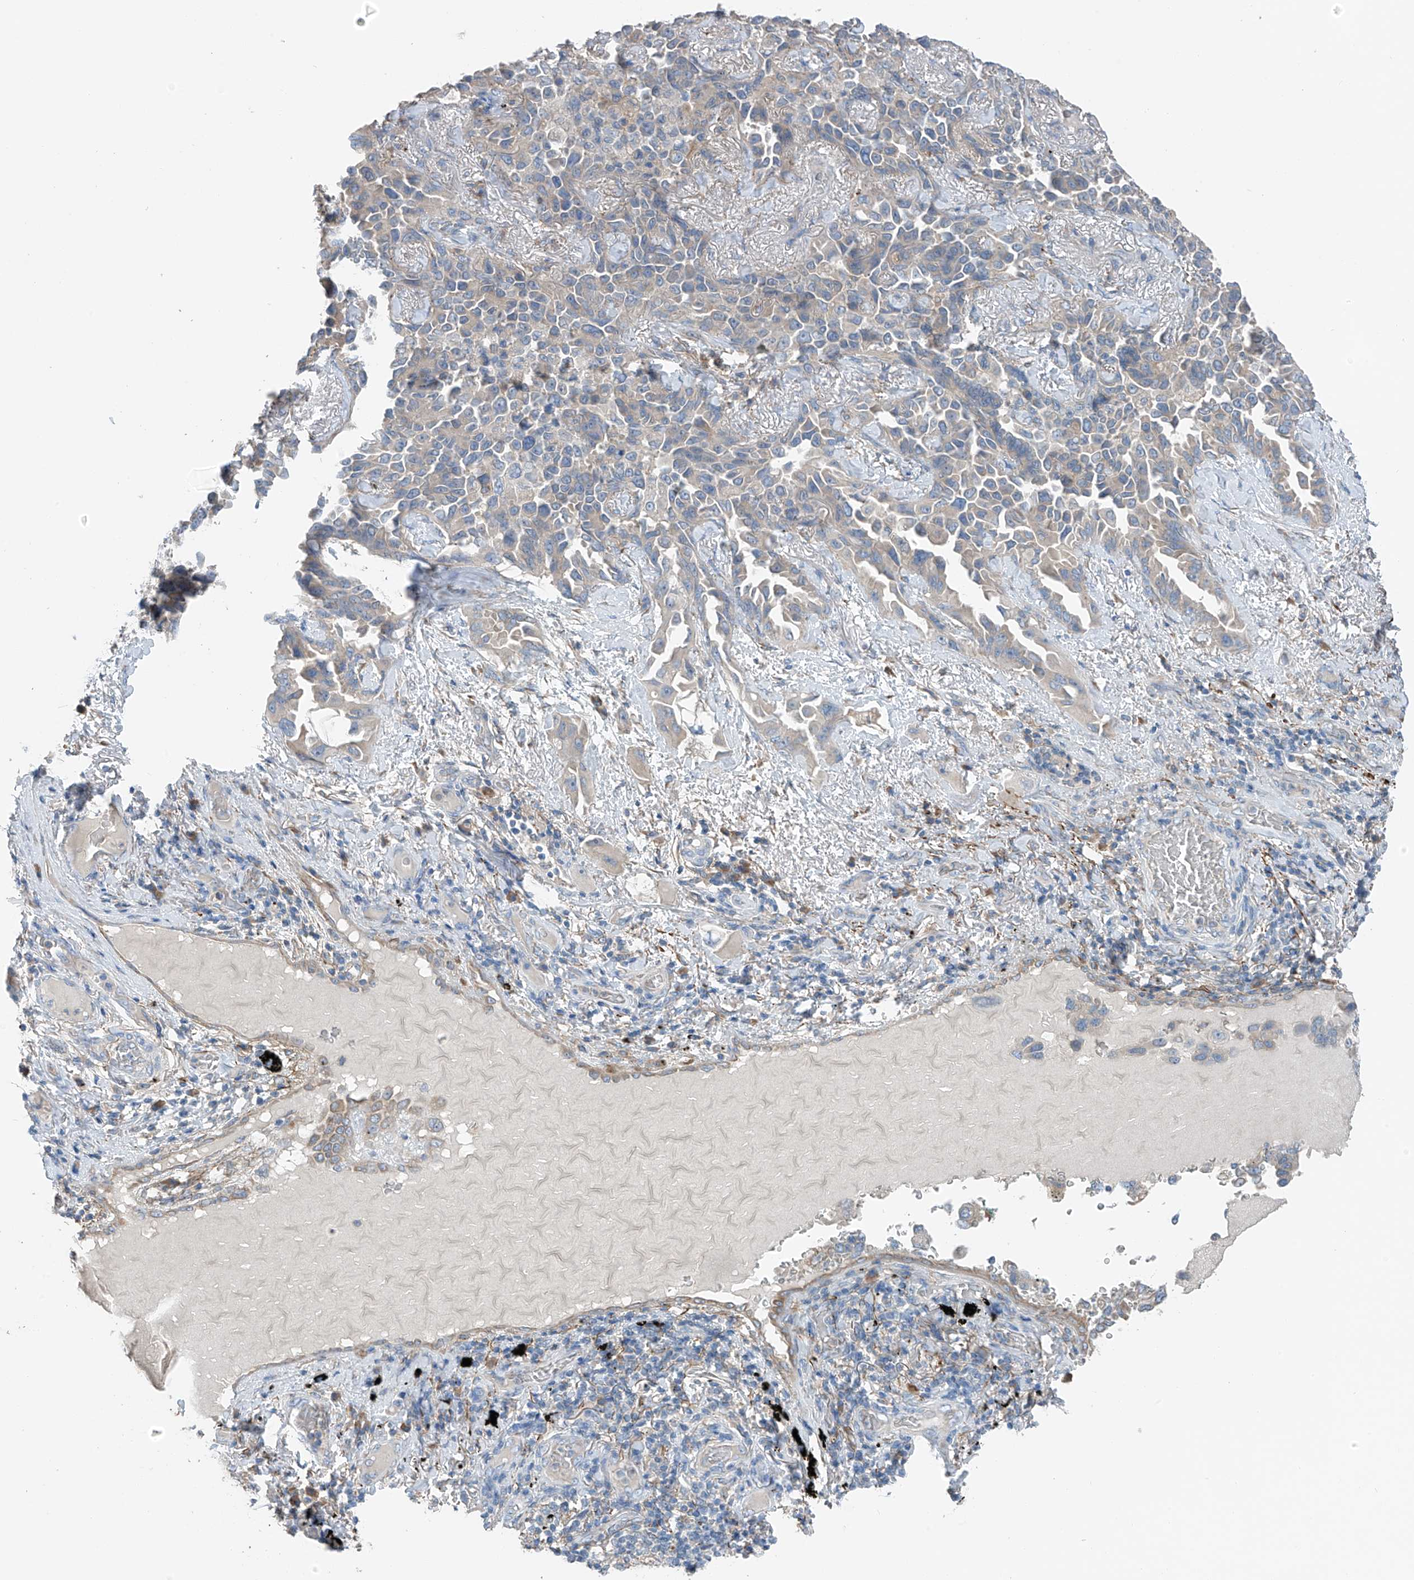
{"staining": {"intensity": "negative", "quantity": "none", "location": "none"}, "tissue": "lung cancer", "cell_type": "Tumor cells", "image_type": "cancer", "snomed": [{"axis": "morphology", "description": "Adenocarcinoma, NOS"}, {"axis": "topography", "description": "Lung"}], "caption": "Protein analysis of lung cancer reveals no significant staining in tumor cells.", "gene": "GALNTL6", "patient": {"sex": "female", "age": 67}}